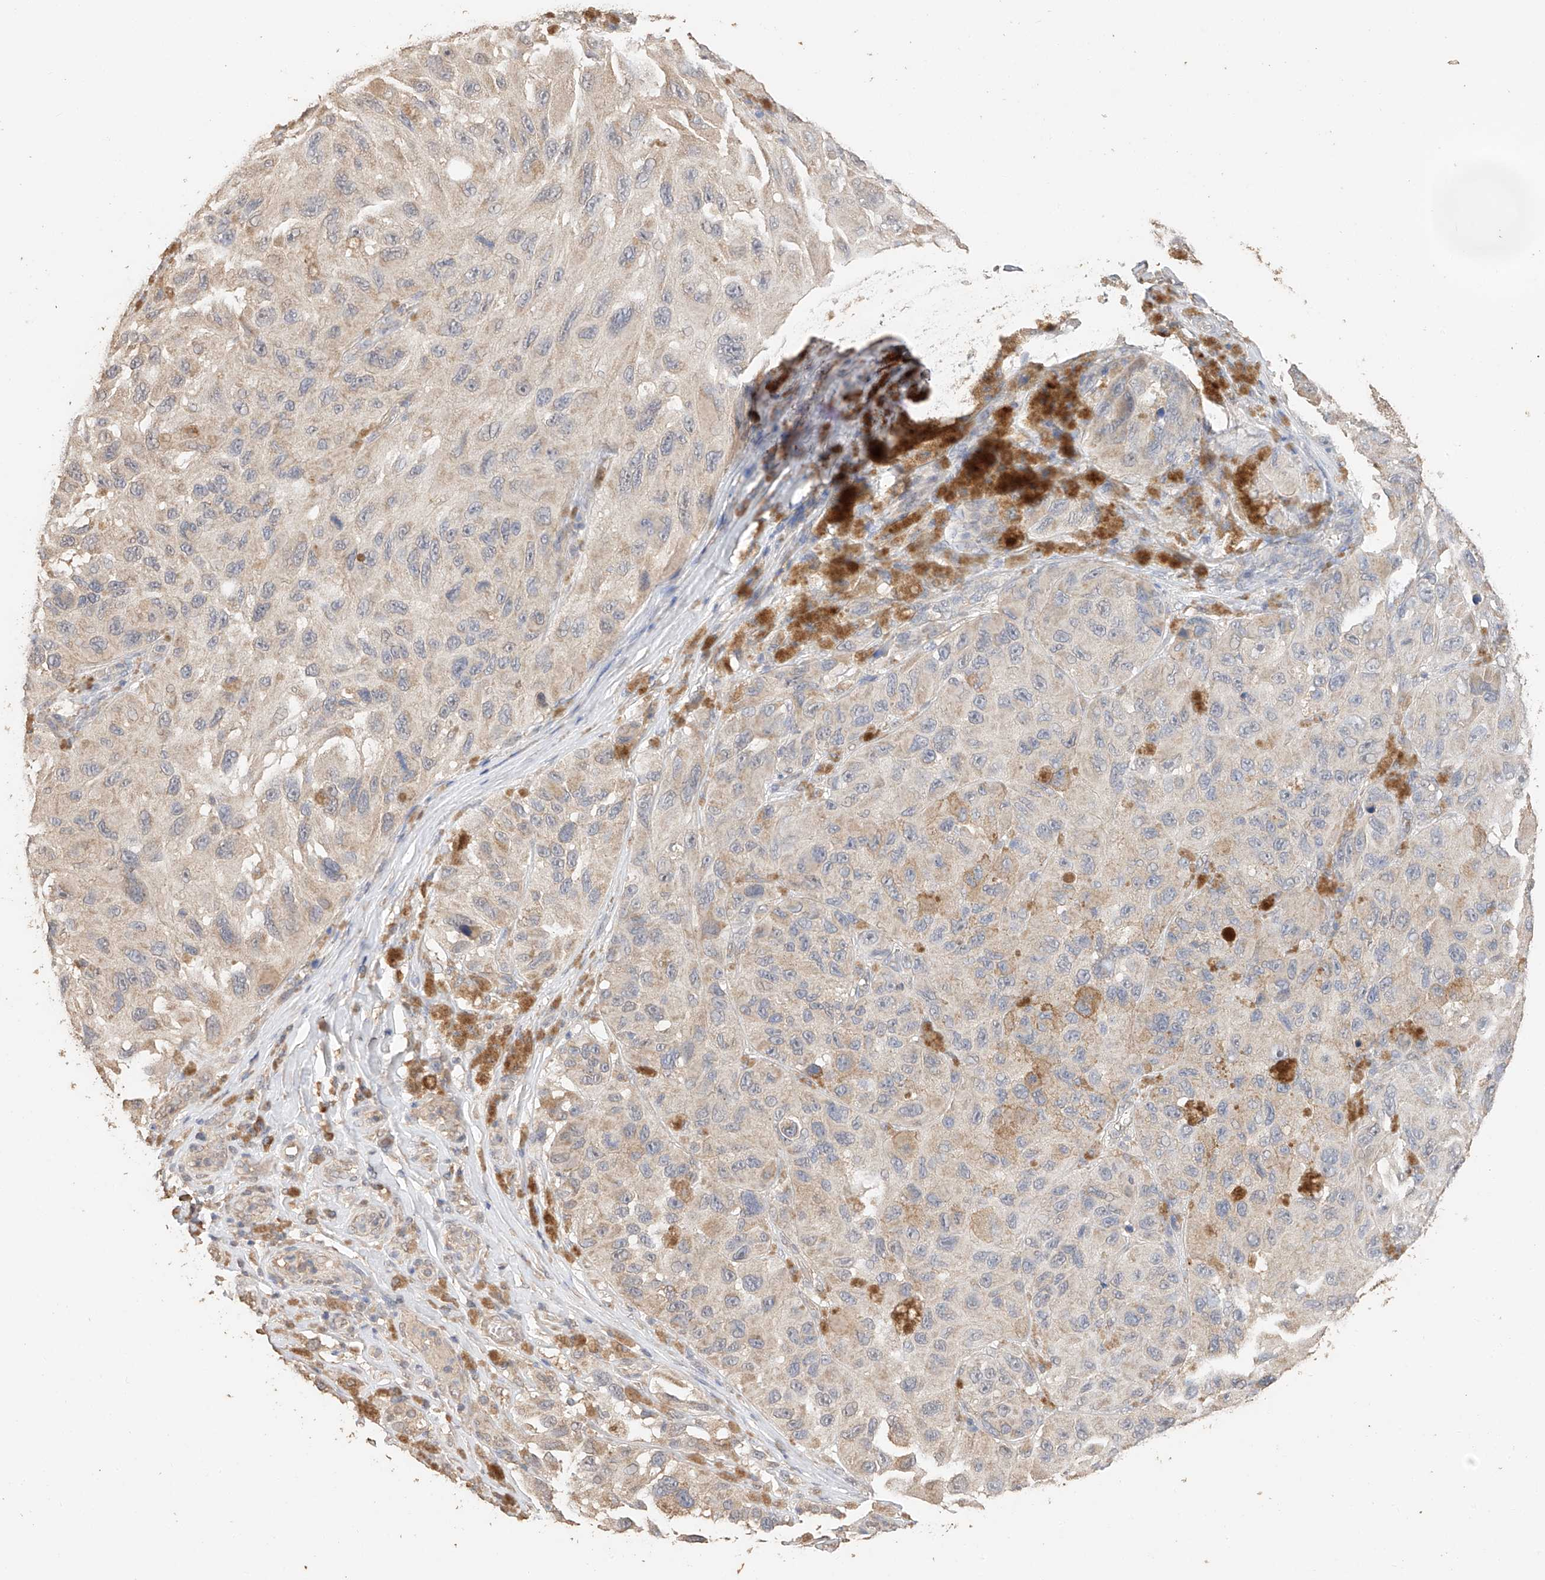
{"staining": {"intensity": "negative", "quantity": "none", "location": "none"}, "tissue": "melanoma", "cell_type": "Tumor cells", "image_type": "cancer", "snomed": [{"axis": "morphology", "description": "Malignant melanoma, NOS"}, {"axis": "topography", "description": "Skin"}], "caption": "DAB (3,3'-diaminobenzidine) immunohistochemical staining of human melanoma exhibits no significant expression in tumor cells. Nuclei are stained in blue.", "gene": "IL22RA2", "patient": {"sex": "female", "age": 73}}